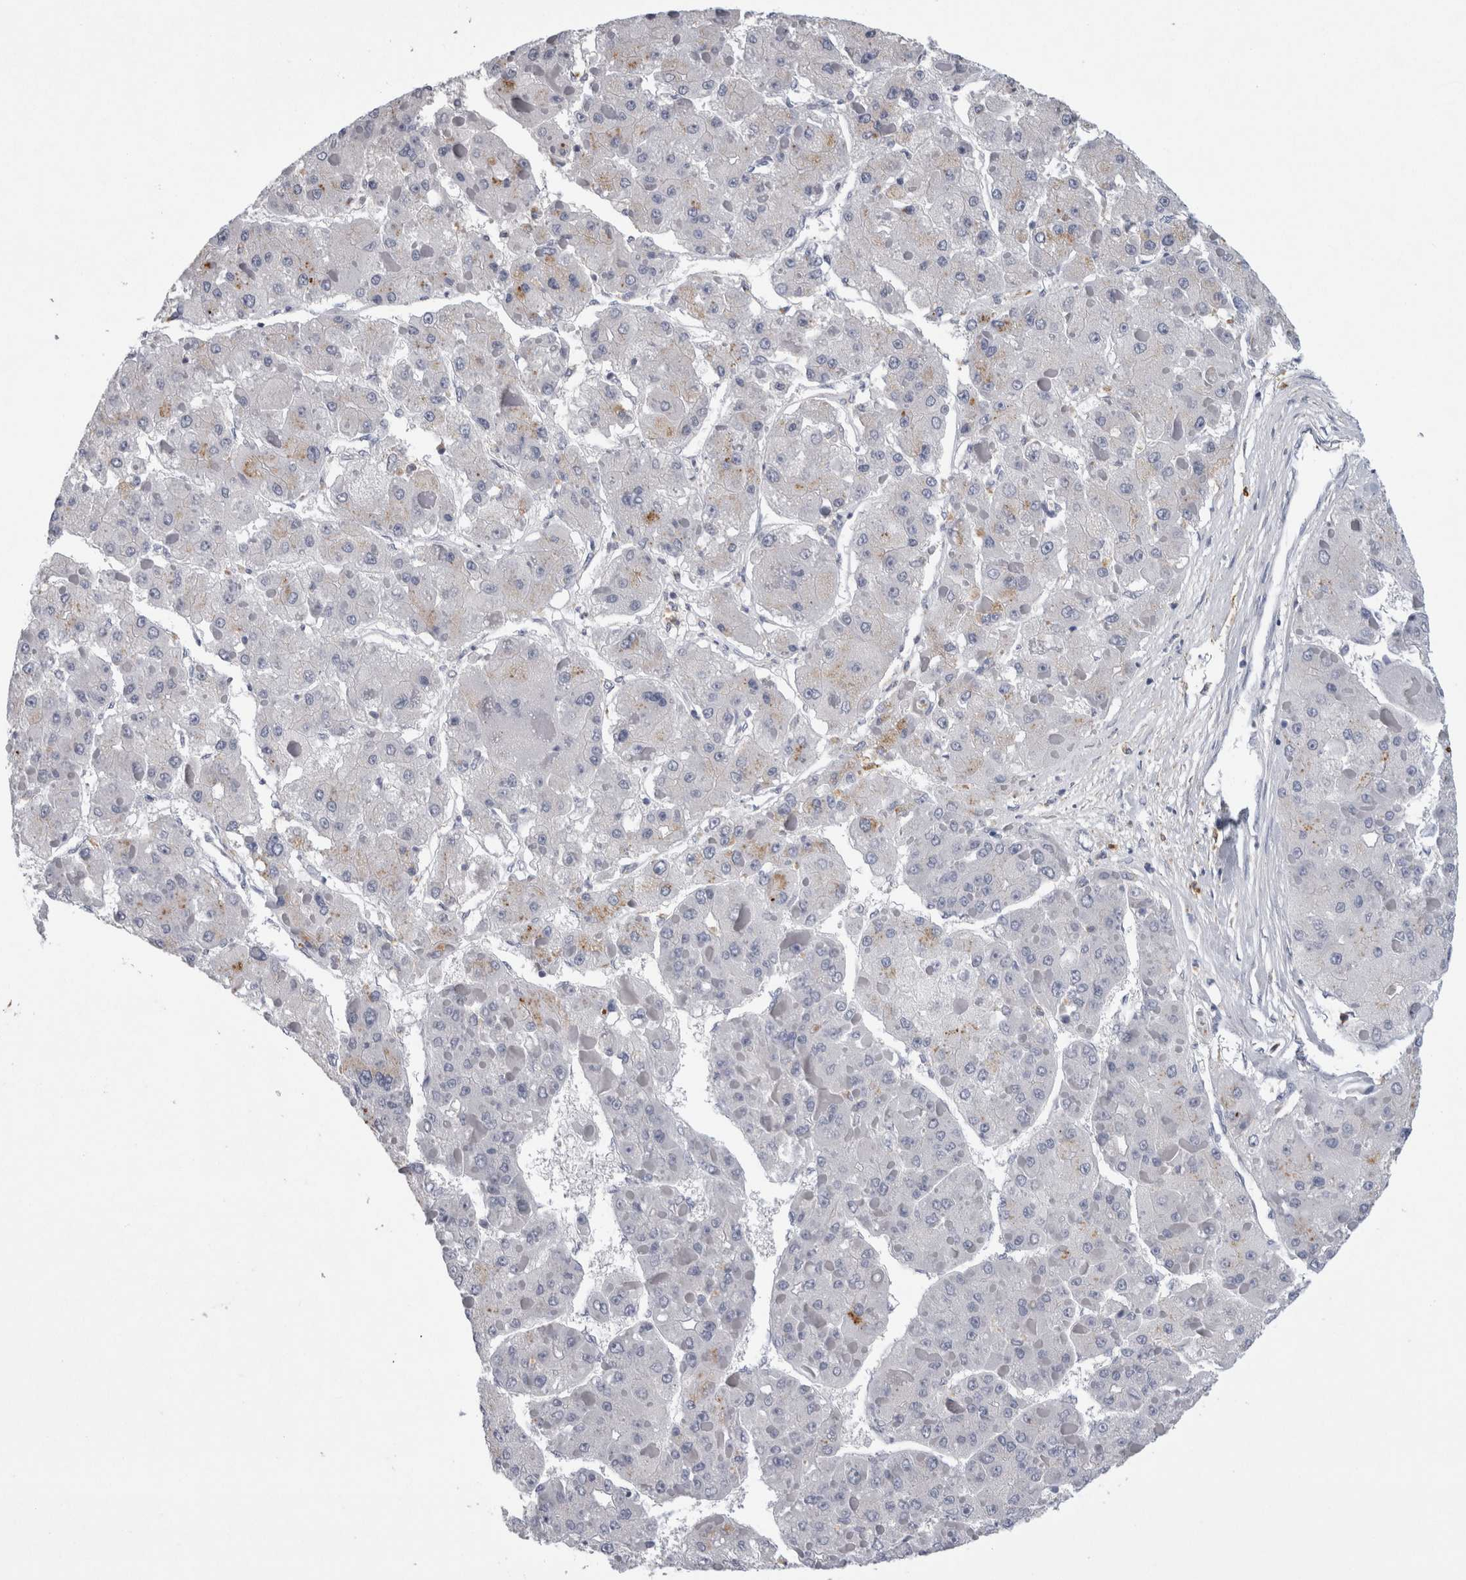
{"staining": {"intensity": "moderate", "quantity": "25%-75%", "location": "cytoplasmic/membranous"}, "tissue": "liver cancer", "cell_type": "Tumor cells", "image_type": "cancer", "snomed": [{"axis": "morphology", "description": "Carcinoma, Hepatocellular, NOS"}, {"axis": "topography", "description": "Liver"}], "caption": "DAB (3,3'-diaminobenzidine) immunohistochemical staining of hepatocellular carcinoma (liver) demonstrates moderate cytoplasmic/membranous protein positivity in about 25%-75% of tumor cells.", "gene": "CD63", "patient": {"sex": "female", "age": 73}}